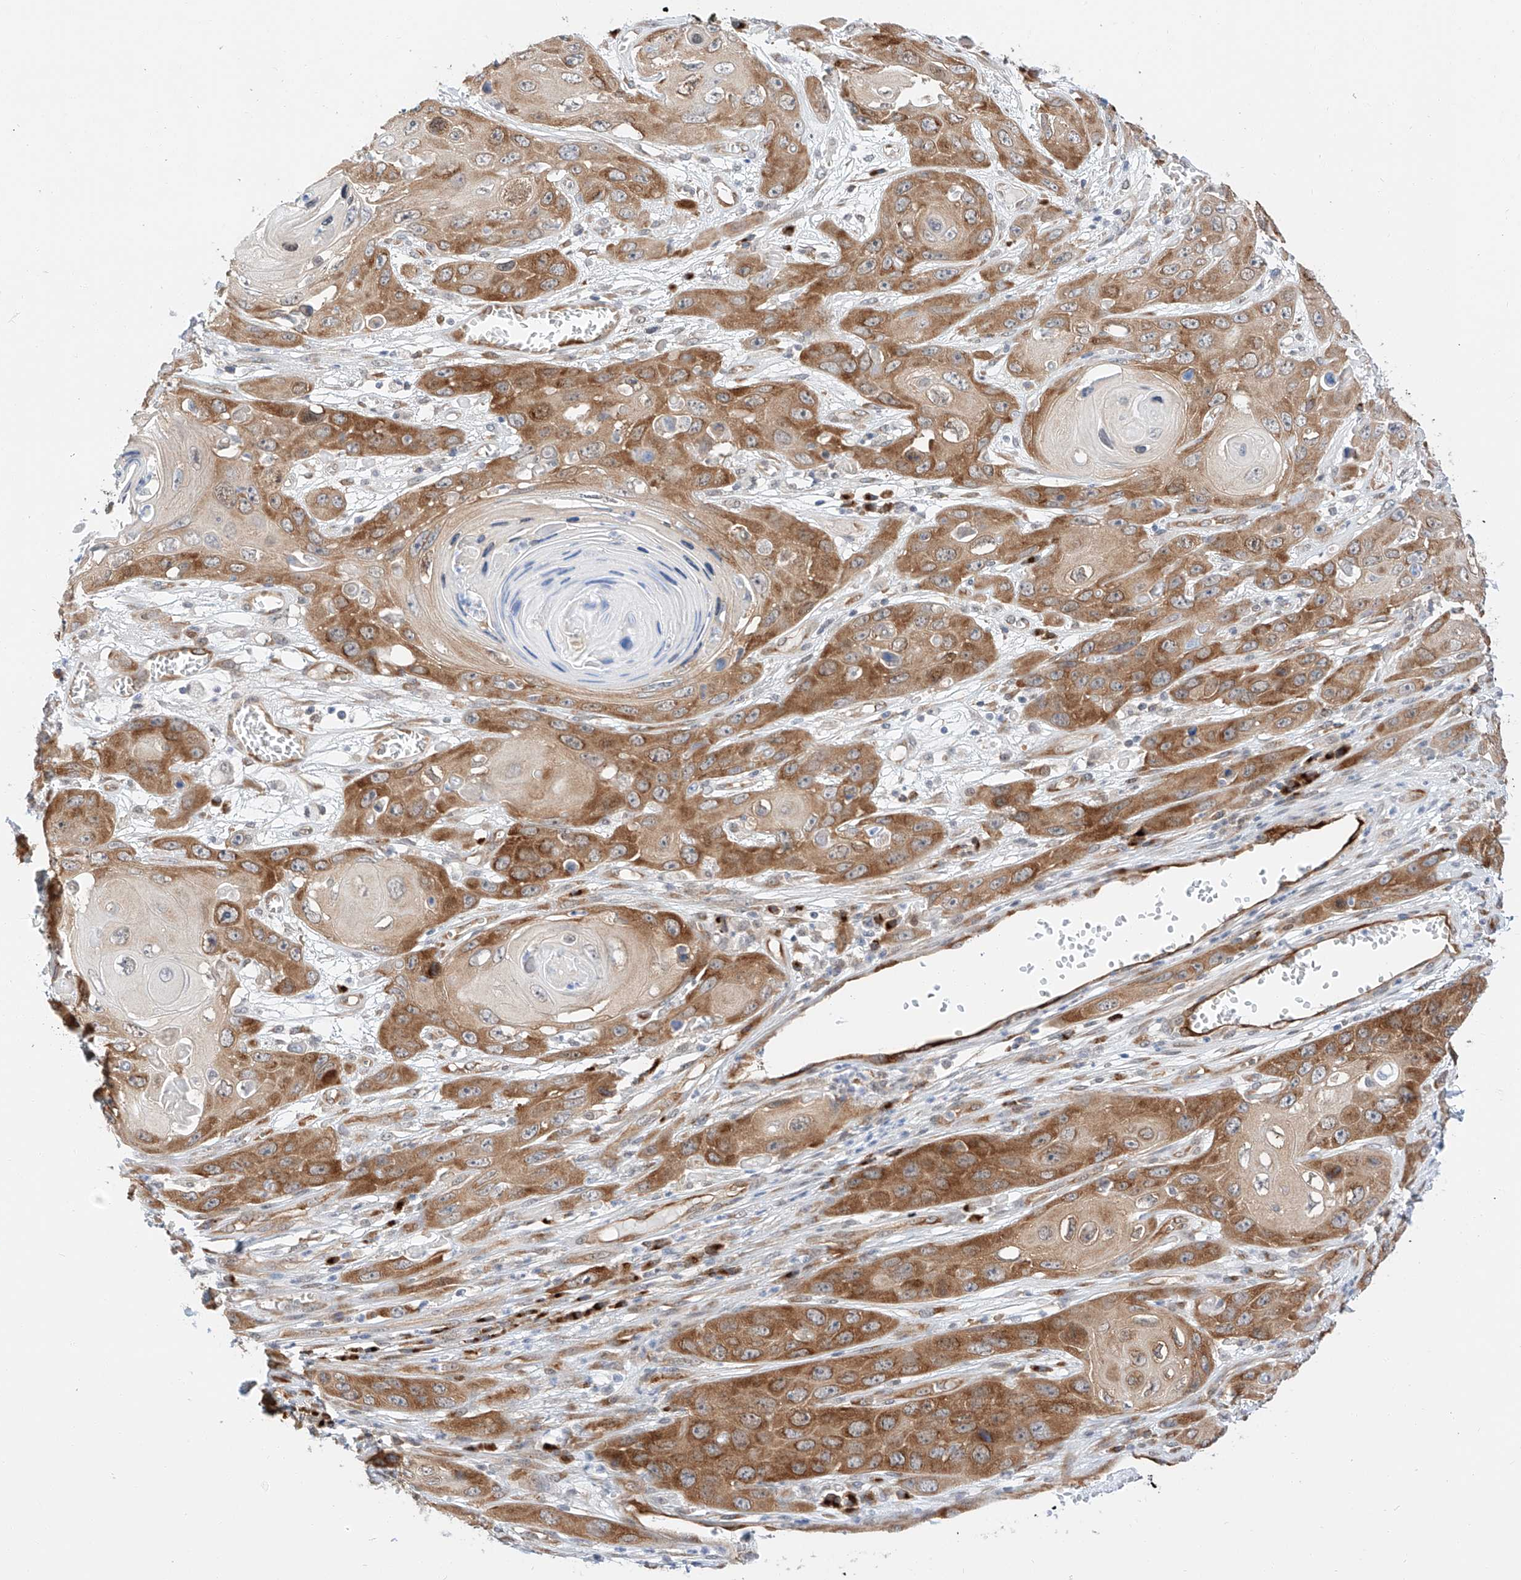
{"staining": {"intensity": "moderate", "quantity": ">75%", "location": "cytoplasmic/membranous"}, "tissue": "skin cancer", "cell_type": "Tumor cells", "image_type": "cancer", "snomed": [{"axis": "morphology", "description": "Squamous cell carcinoma, NOS"}, {"axis": "topography", "description": "Skin"}], "caption": "Skin cancer (squamous cell carcinoma) stained with a protein marker demonstrates moderate staining in tumor cells.", "gene": "CARMIL1", "patient": {"sex": "male", "age": 55}}